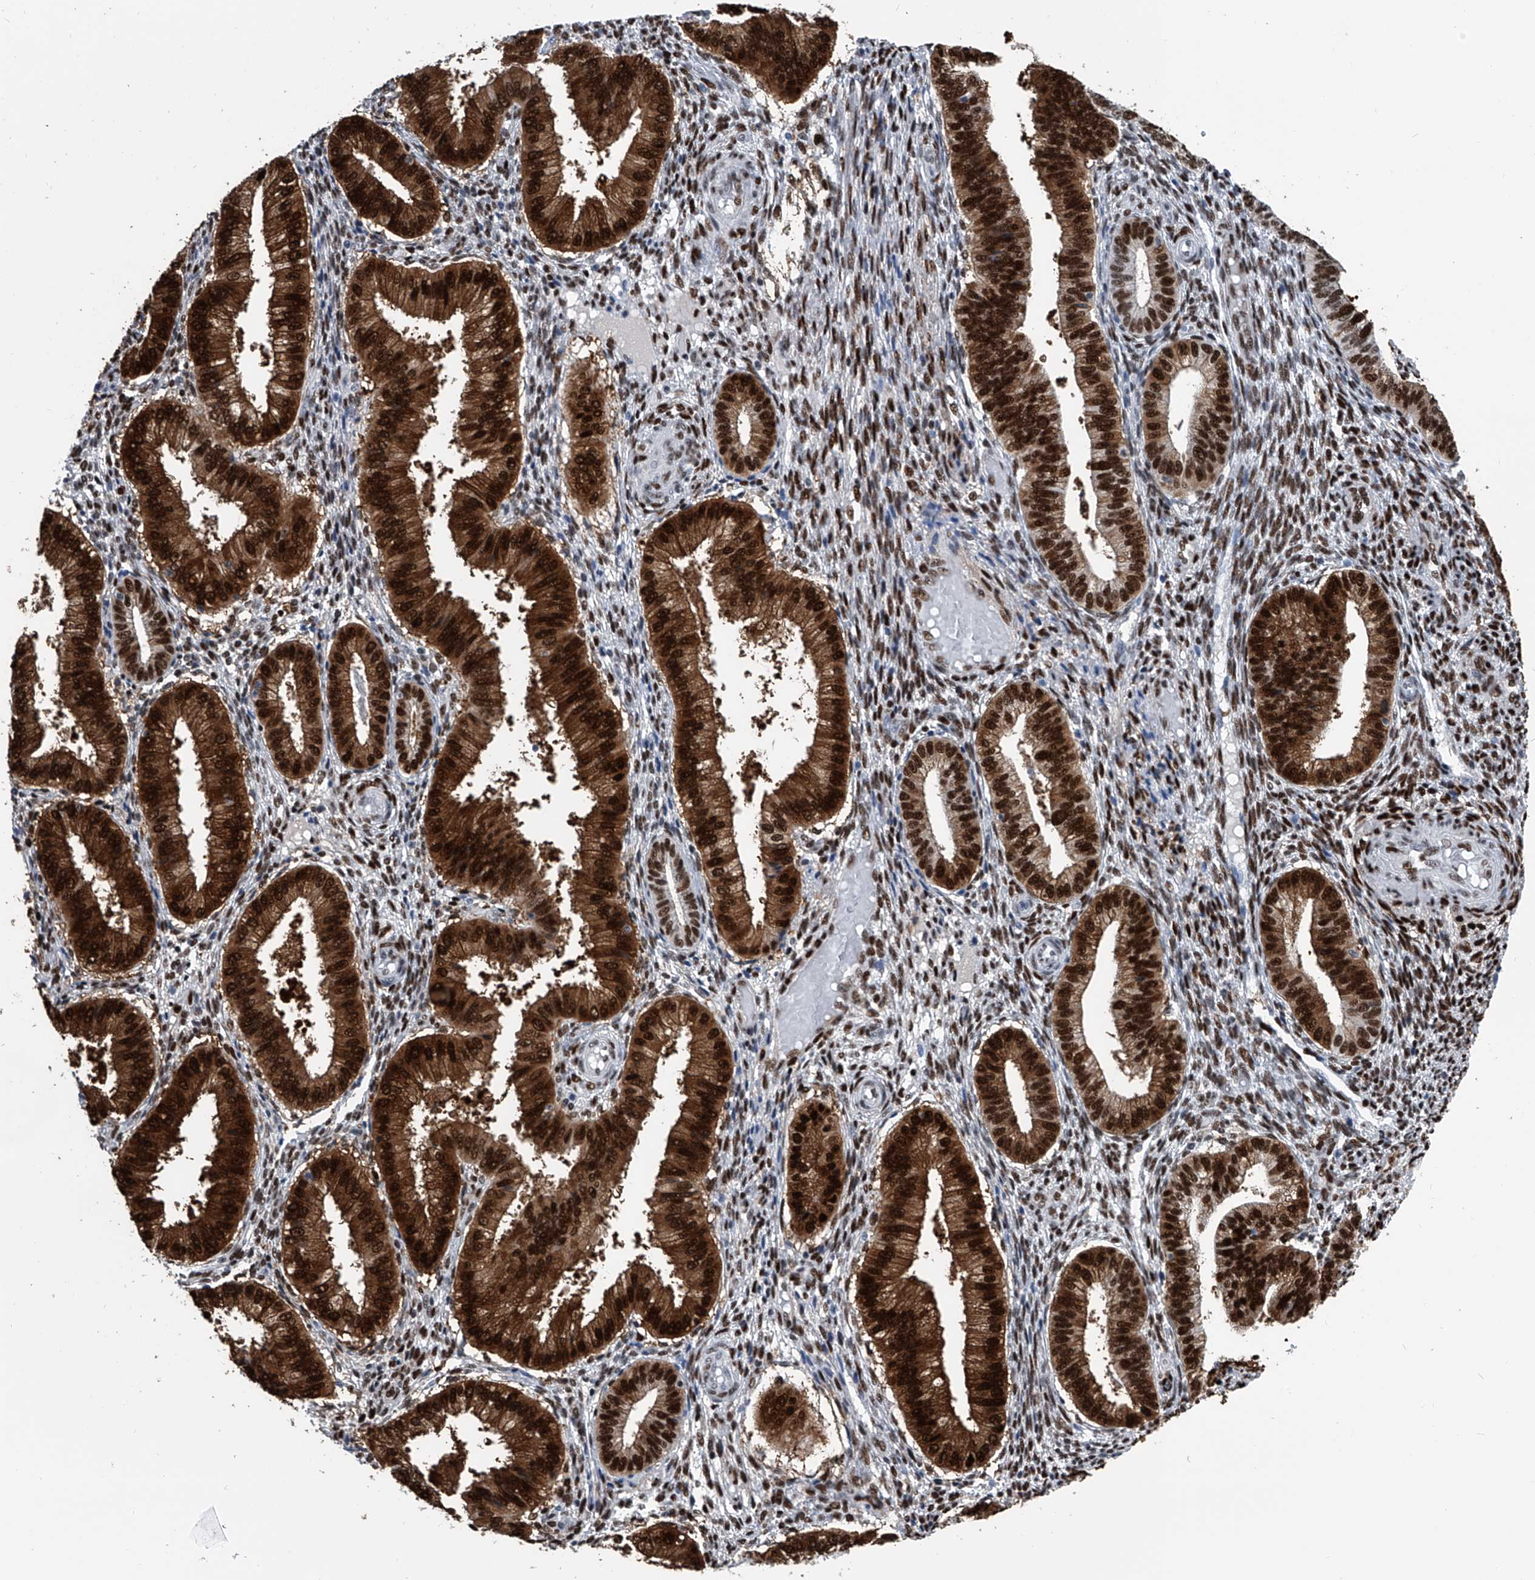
{"staining": {"intensity": "moderate", "quantity": ">75%", "location": "cytoplasmic/membranous"}, "tissue": "endometrium", "cell_type": "Cells in endometrial stroma", "image_type": "normal", "snomed": [{"axis": "morphology", "description": "Normal tissue, NOS"}, {"axis": "topography", "description": "Endometrium"}], "caption": "Immunohistochemistry (IHC) histopathology image of unremarkable human endometrium stained for a protein (brown), which reveals medium levels of moderate cytoplasmic/membranous expression in about >75% of cells in endometrial stroma.", "gene": "FKBP5", "patient": {"sex": "female", "age": 39}}